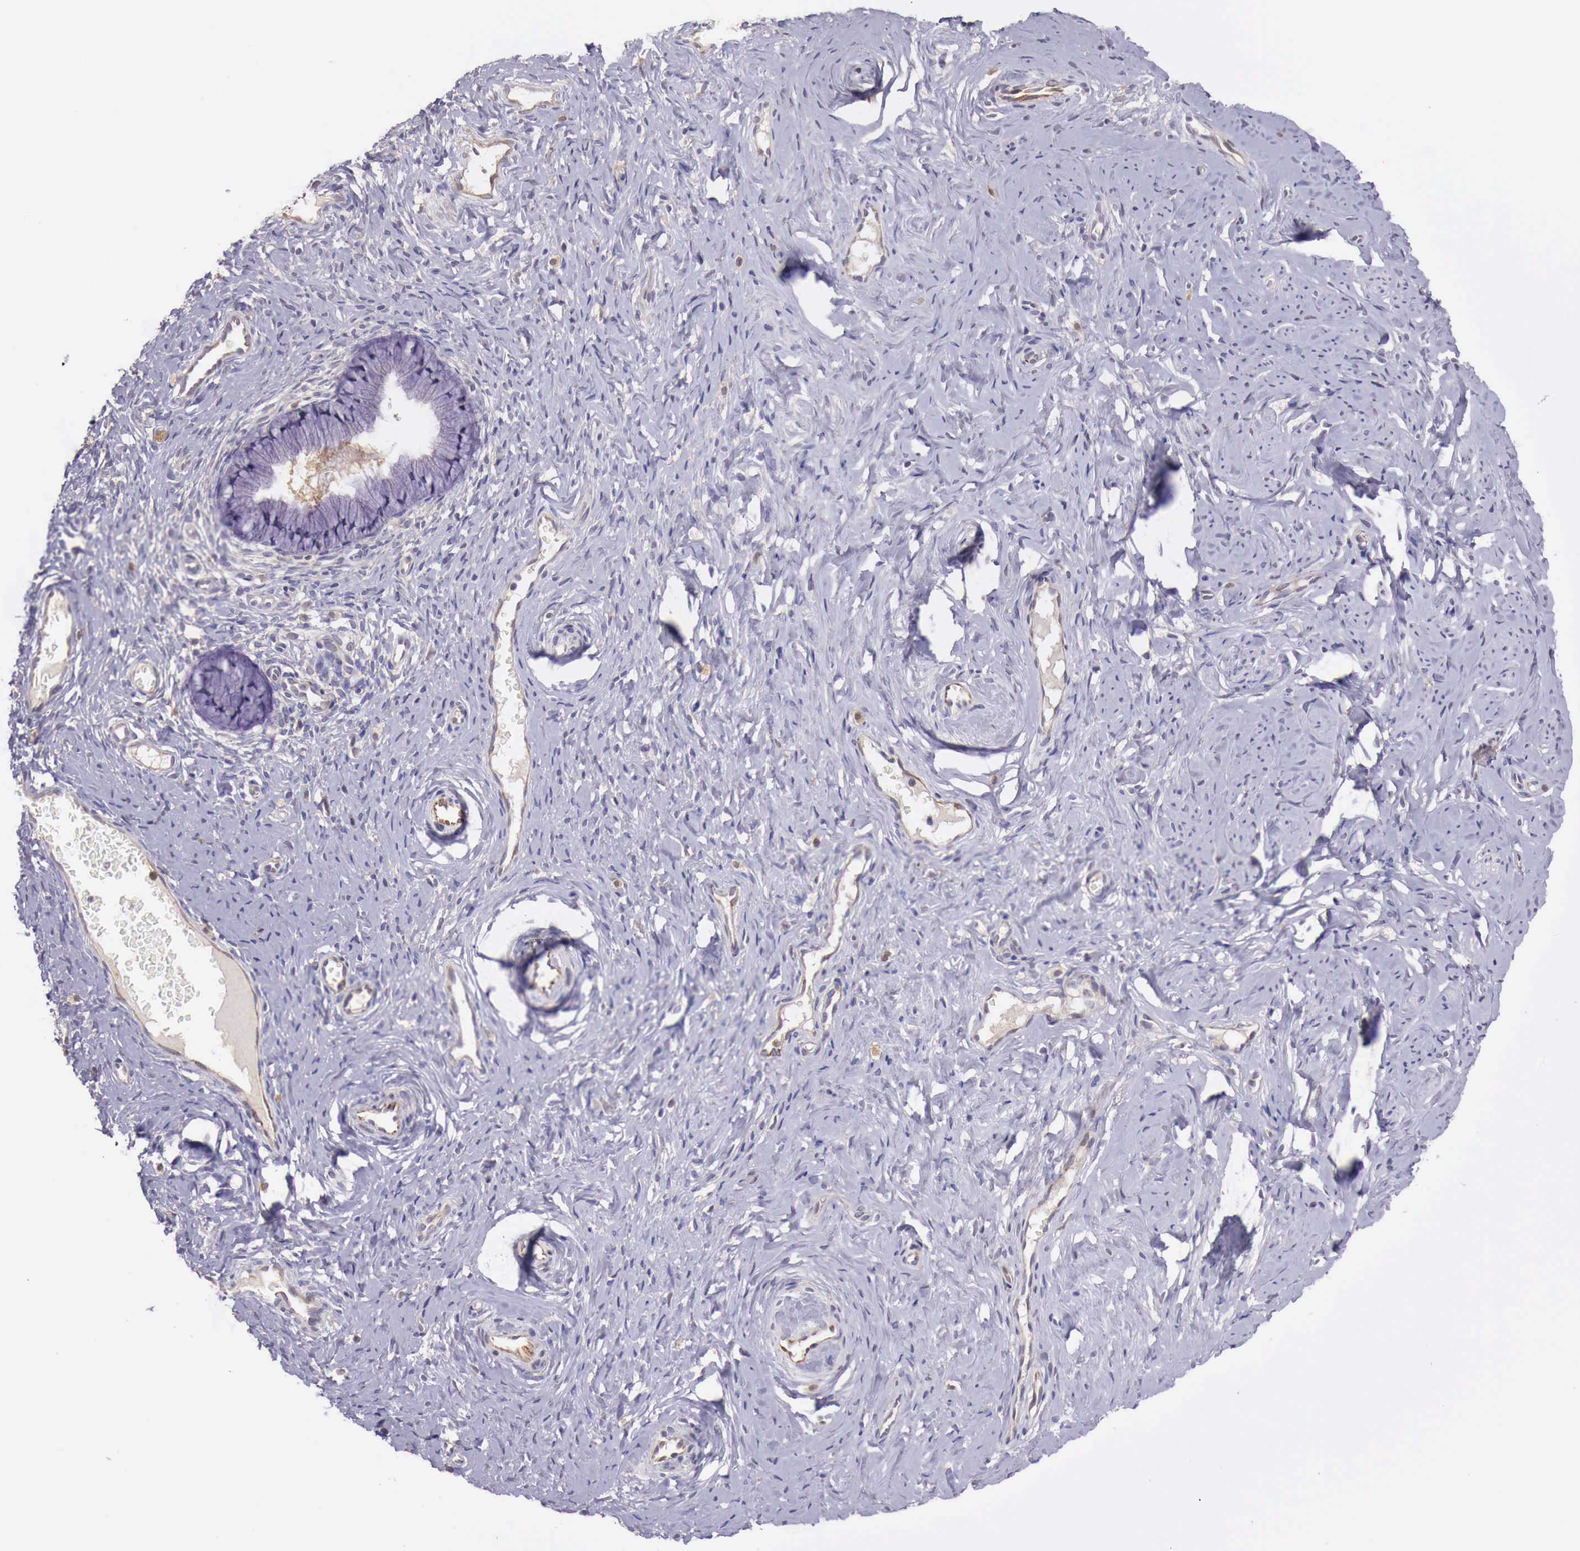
{"staining": {"intensity": "negative", "quantity": "none", "location": "none"}, "tissue": "cervix", "cell_type": "Glandular cells", "image_type": "normal", "snomed": [{"axis": "morphology", "description": "Normal tissue, NOS"}, {"axis": "topography", "description": "Cervix"}], "caption": "Immunohistochemistry micrograph of benign cervix: human cervix stained with DAB reveals no significant protein staining in glandular cells.", "gene": "GAB2", "patient": {"sex": "female", "age": 70}}